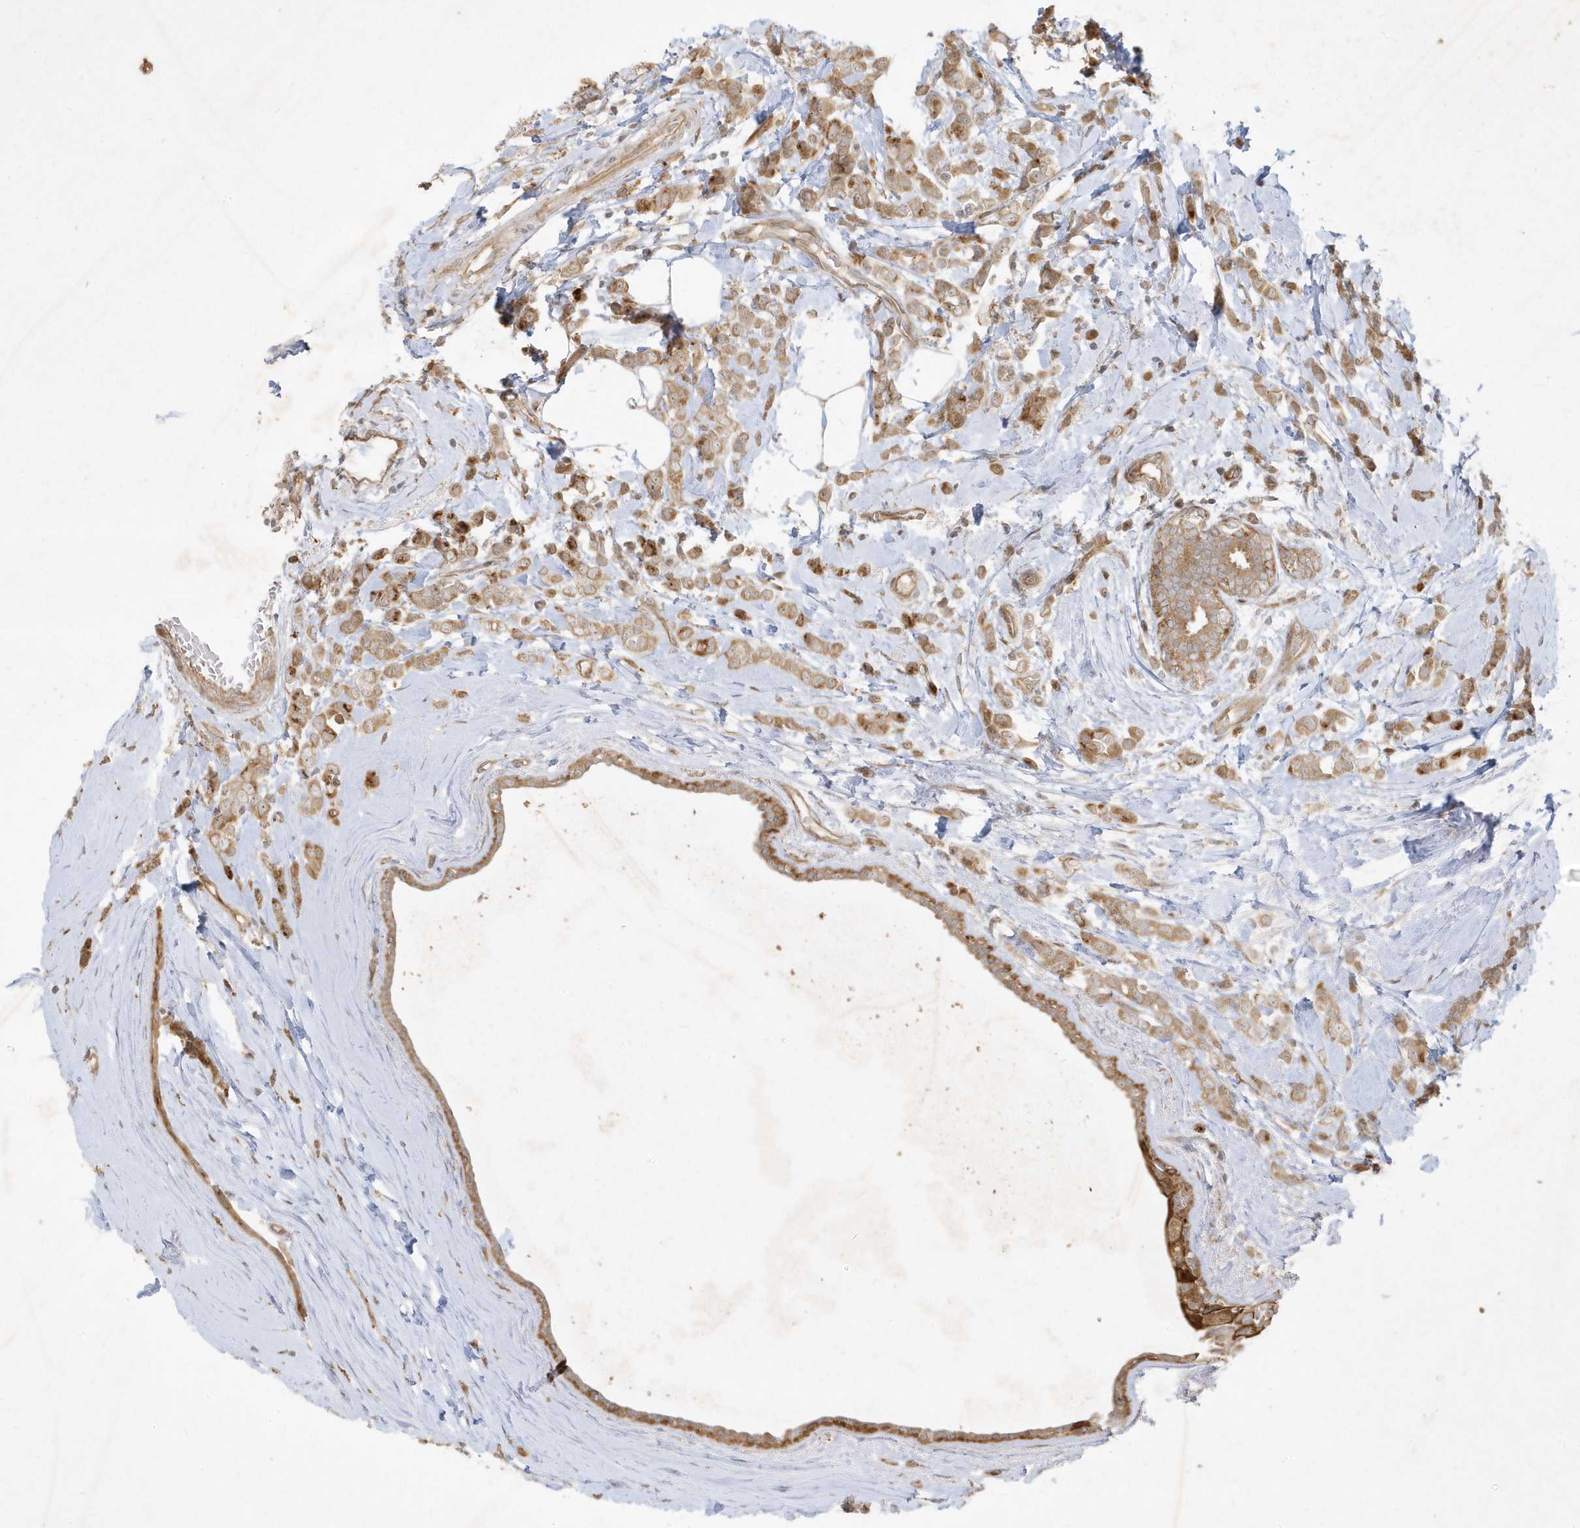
{"staining": {"intensity": "moderate", "quantity": ">75%", "location": "cytoplasmic/membranous"}, "tissue": "breast cancer", "cell_type": "Tumor cells", "image_type": "cancer", "snomed": [{"axis": "morphology", "description": "Lobular carcinoma"}, {"axis": "topography", "description": "Breast"}], "caption": "This micrograph displays IHC staining of breast lobular carcinoma, with medium moderate cytoplasmic/membranous expression in approximately >75% of tumor cells.", "gene": "IFT57", "patient": {"sex": "female", "age": 47}}